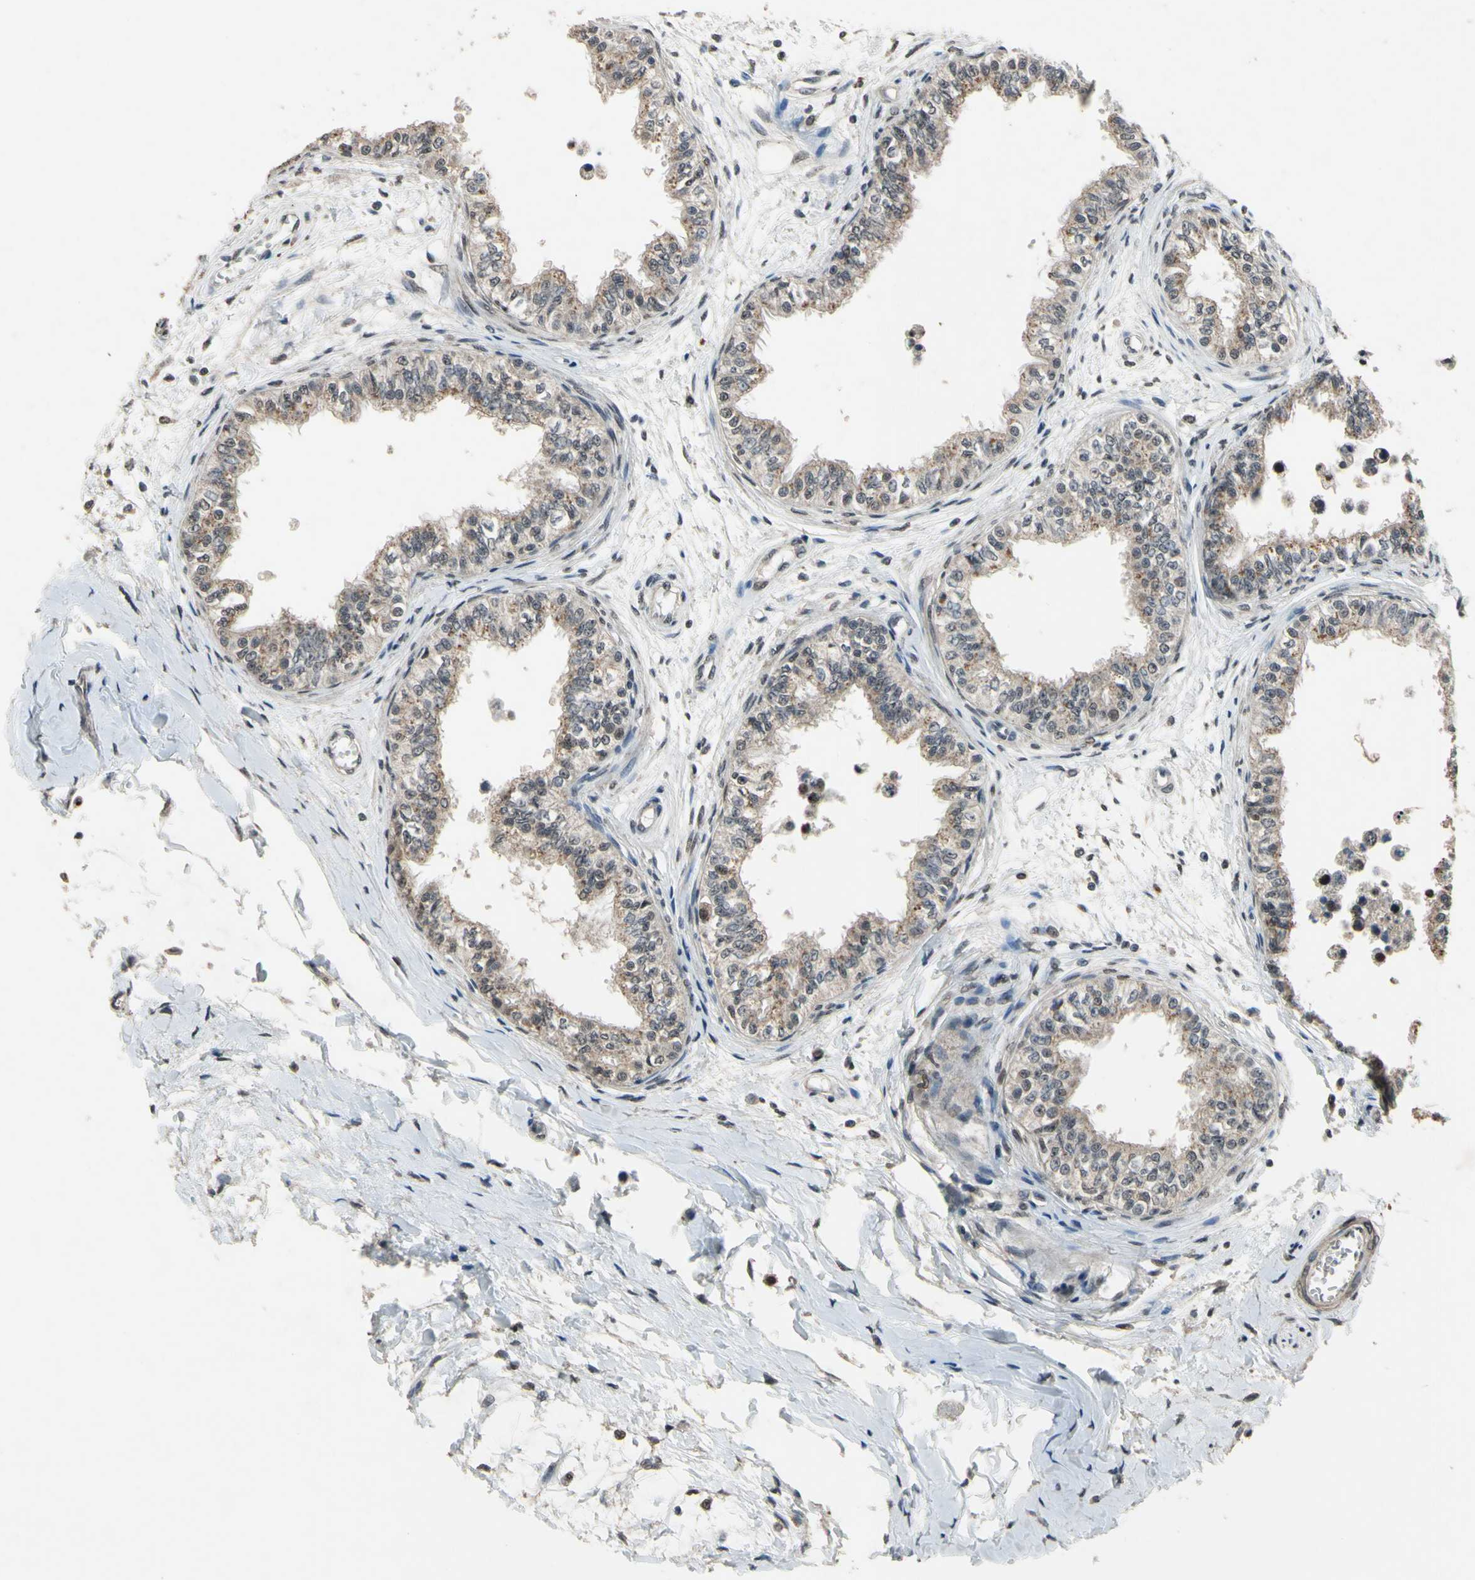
{"staining": {"intensity": "moderate", "quantity": ">75%", "location": "cytoplasmic/membranous,nuclear"}, "tissue": "epididymis", "cell_type": "Glandular cells", "image_type": "normal", "snomed": [{"axis": "morphology", "description": "Normal tissue, NOS"}, {"axis": "morphology", "description": "Adenocarcinoma, metastatic, NOS"}, {"axis": "topography", "description": "Testis"}, {"axis": "topography", "description": "Epididymis"}], "caption": "A medium amount of moderate cytoplasmic/membranous,nuclear staining is appreciated in approximately >75% of glandular cells in unremarkable epididymis.", "gene": "ZNF174", "patient": {"sex": "male", "age": 26}}